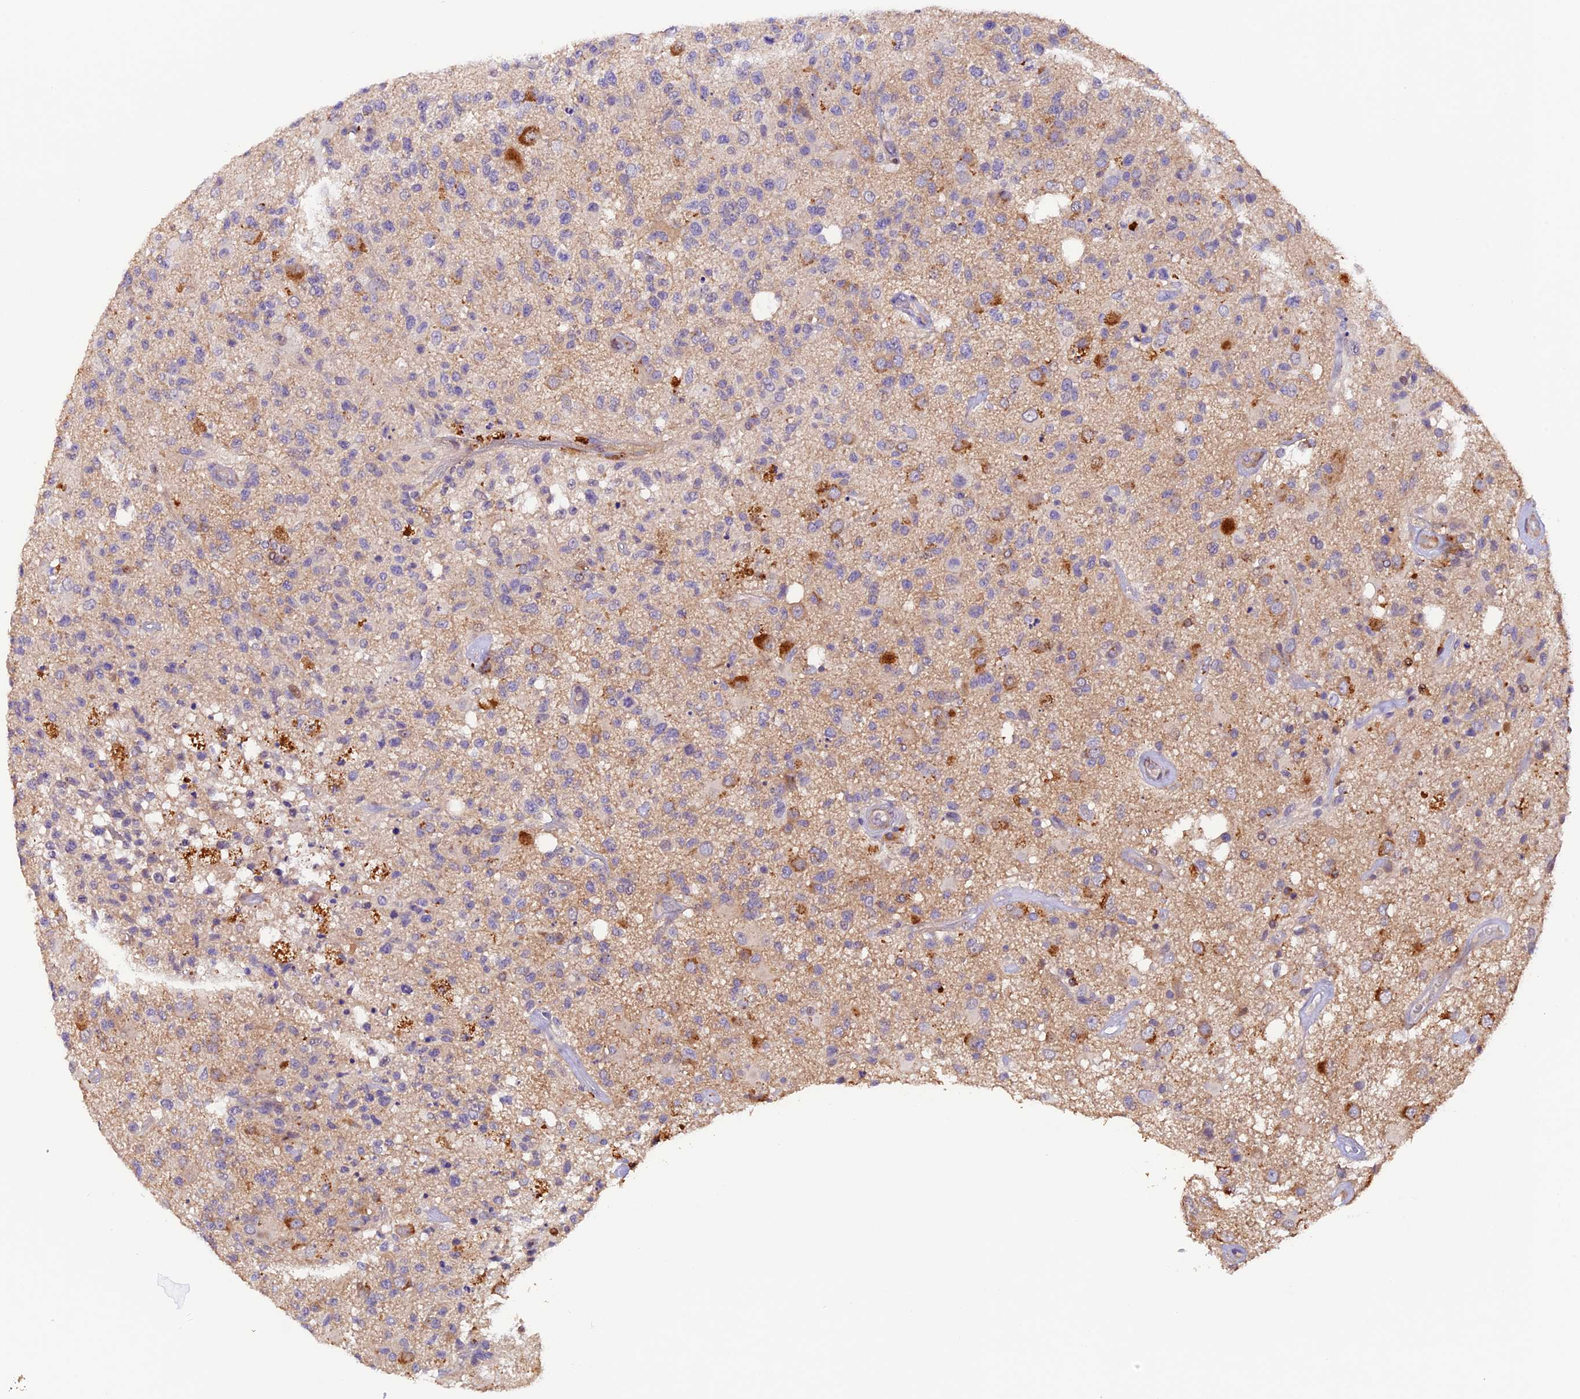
{"staining": {"intensity": "moderate", "quantity": "<25%", "location": "cytoplasmic/membranous"}, "tissue": "glioma", "cell_type": "Tumor cells", "image_type": "cancer", "snomed": [{"axis": "morphology", "description": "Glioma, malignant, High grade"}, {"axis": "morphology", "description": "Glioblastoma, NOS"}, {"axis": "topography", "description": "Brain"}], "caption": "Moderate cytoplasmic/membranous staining for a protein is seen in approximately <25% of tumor cells of glioma using IHC.", "gene": "NCK2", "patient": {"sex": "male", "age": 60}}